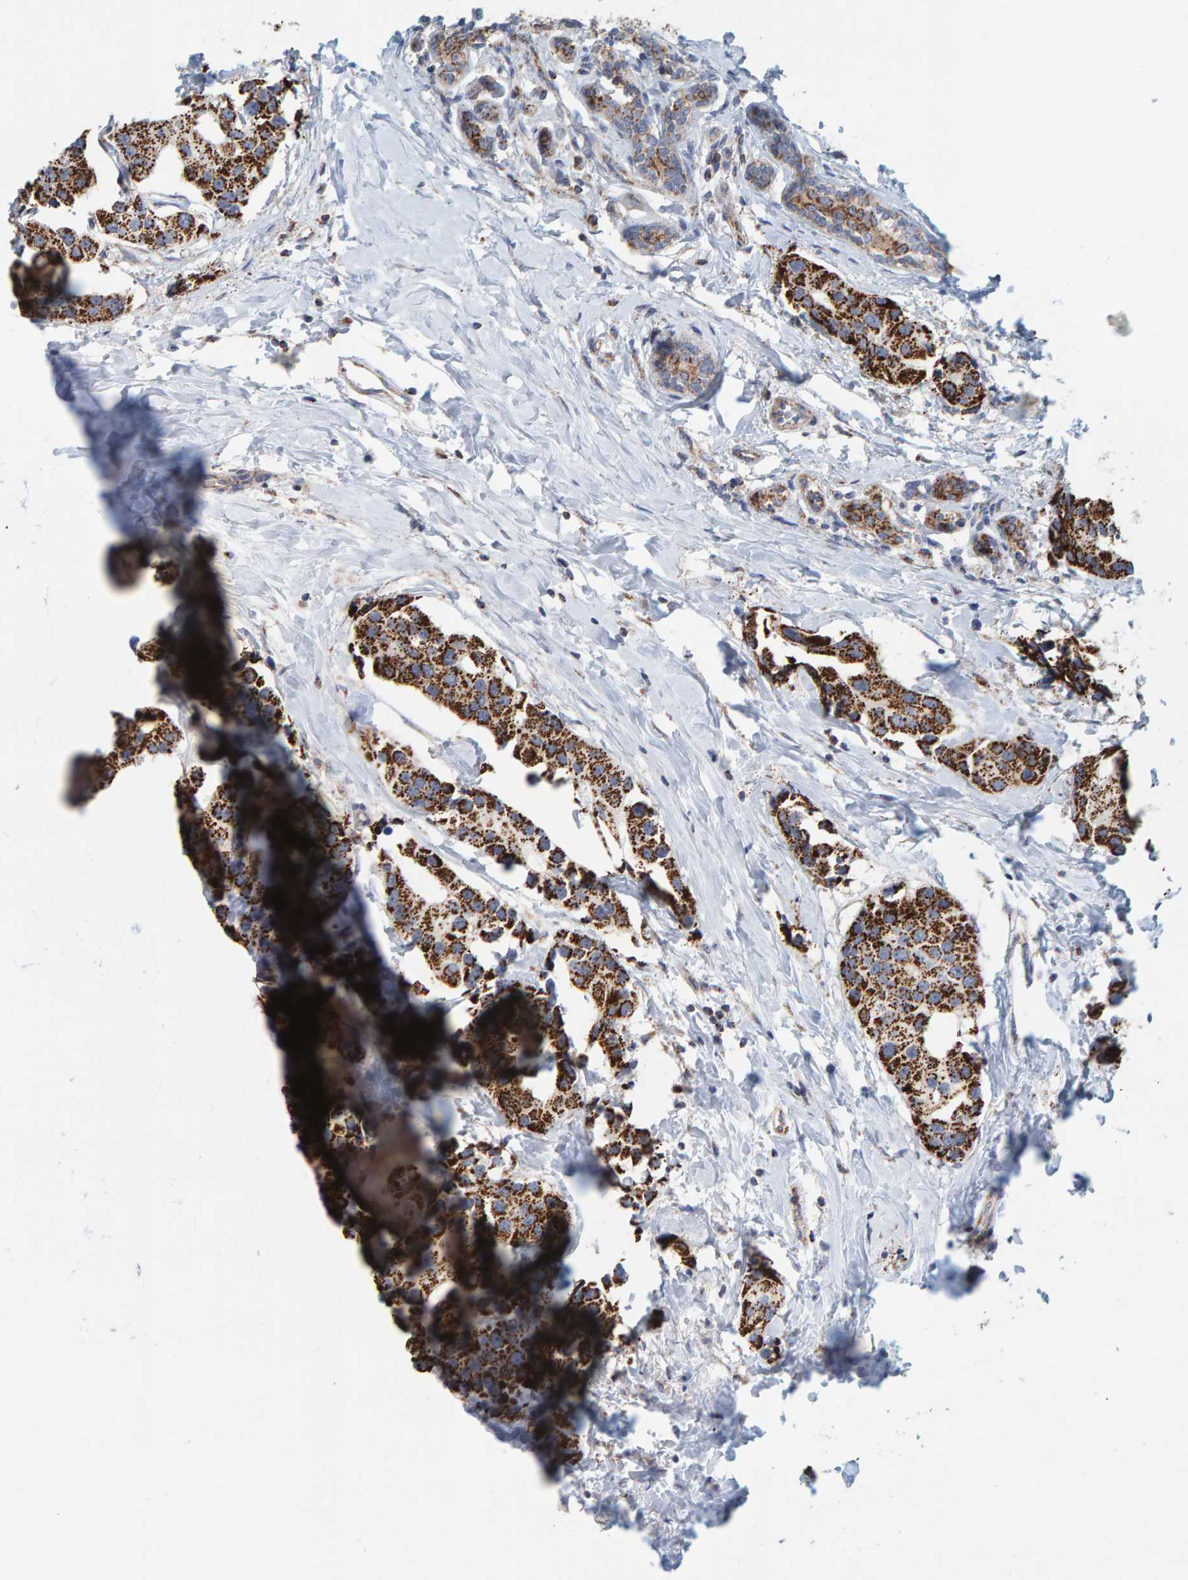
{"staining": {"intensity": "strong", "quantity": ">75%", "location": "cytoplasmic/membranous"}, "tissue": "breast cancer", "cell_type": "Tumor cells", "image_type": "cancer", "snomed": [{"axis": "morphology", "description": "Normal tissue, NOS"}, {"axis": "morphology", "description": "Duct carcinoma"}, {"axis": "topography", "description": "Breast"}], "caption": "Breast cancer tissue shows strong cytoplasmic/membranous positivity in approximately >75% of tumor cells", "gene": "B9D1", "patient": {"sex": "female", "age": 39}}